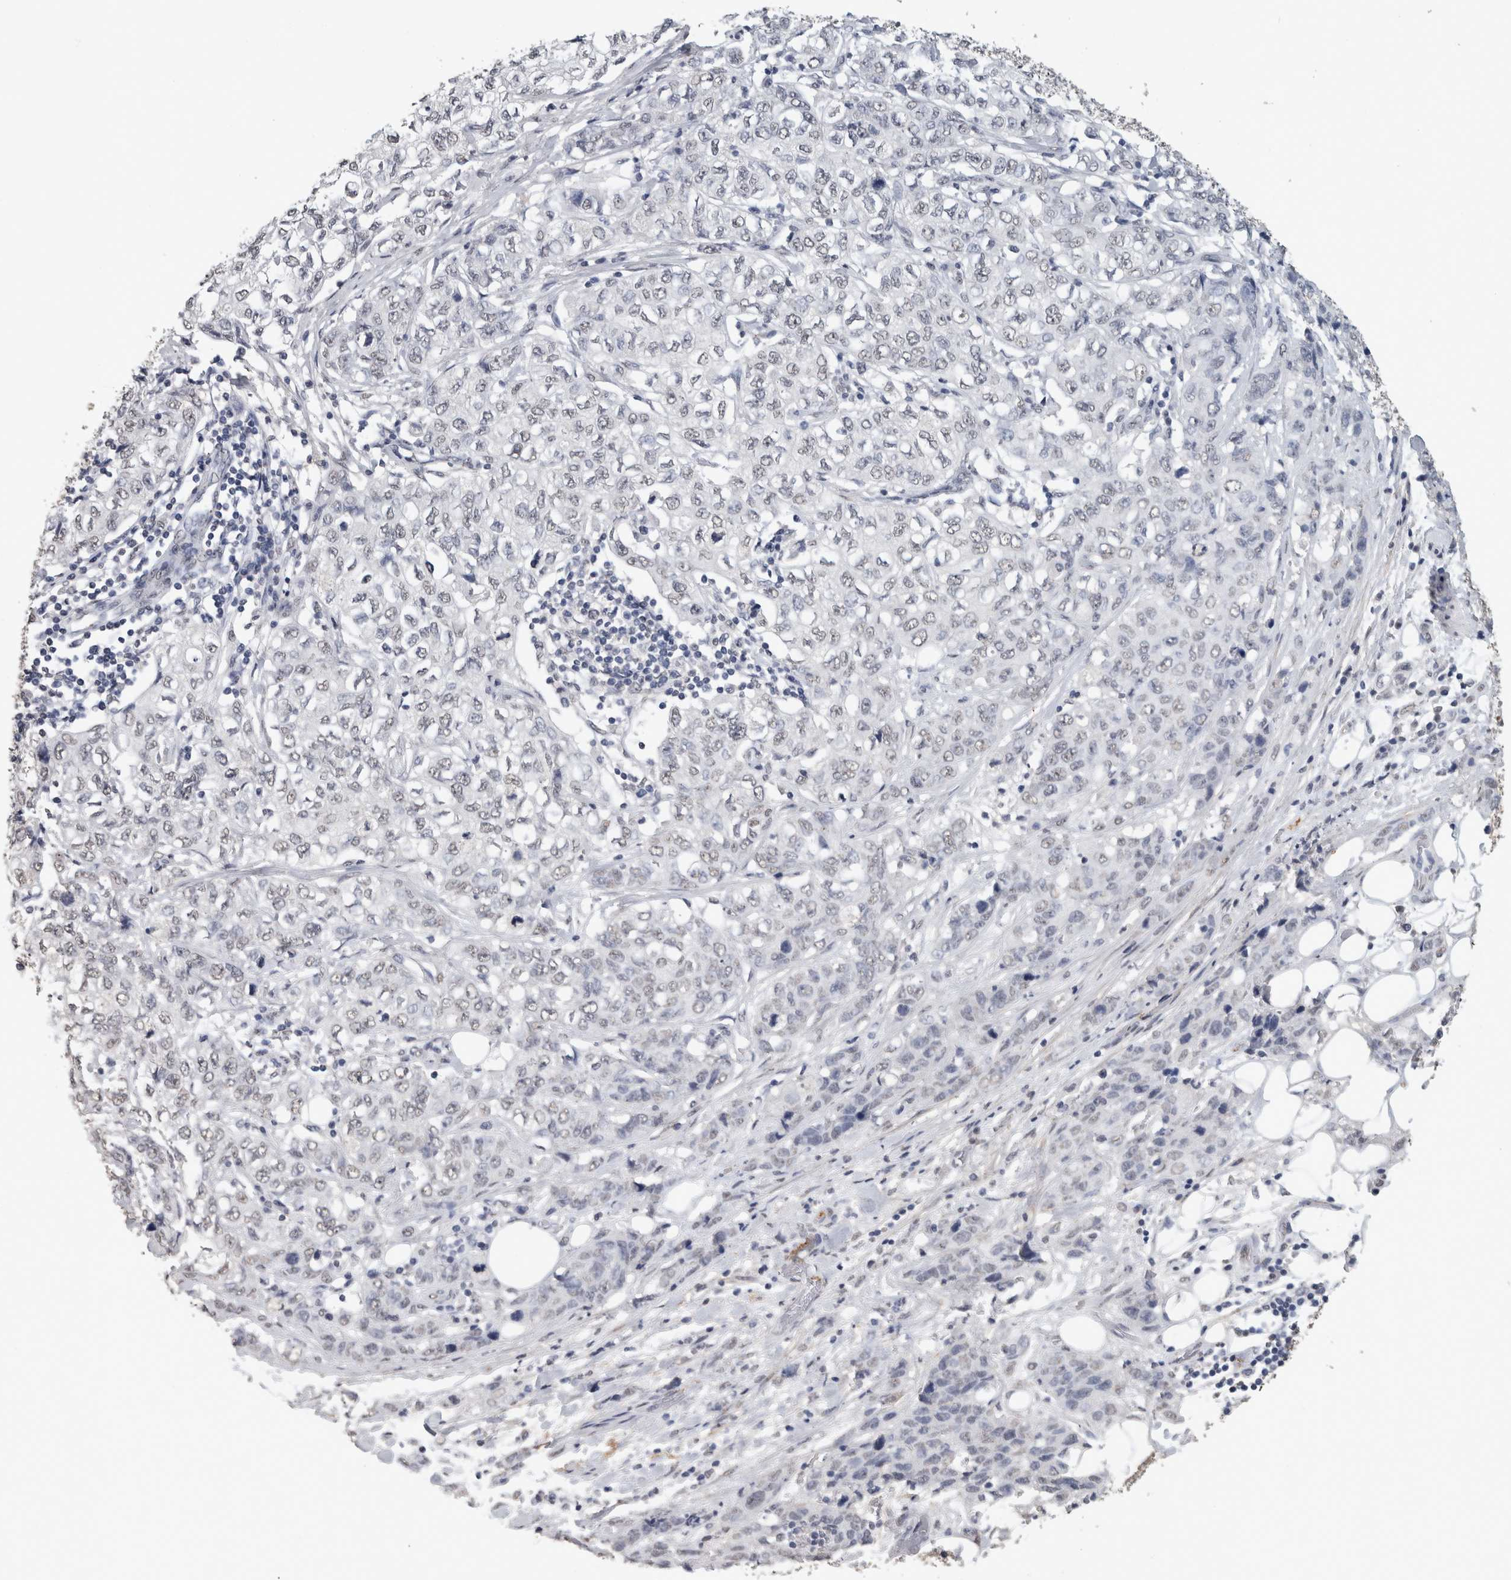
{"staining": {"intensity": "negative", "quantity": "none", "location": "none"}, "tissue": "stomach cancer", "cell_type": "Tumor cells", "image_type": "cancer", "snomed": [{"axis": "morphology", "description": "Adenocarcinoma, NOS"}, {"axis": "topography", "description": "Stomach"}], "caption": "IHC image of stomach cancer stained for a protein (brown), which exhibits no positivity in tumor cells. (IHC, brightfield microscopy, high magnification).", "gene": "LTBP1", "patient": {"sex": "male", "age": 48}}